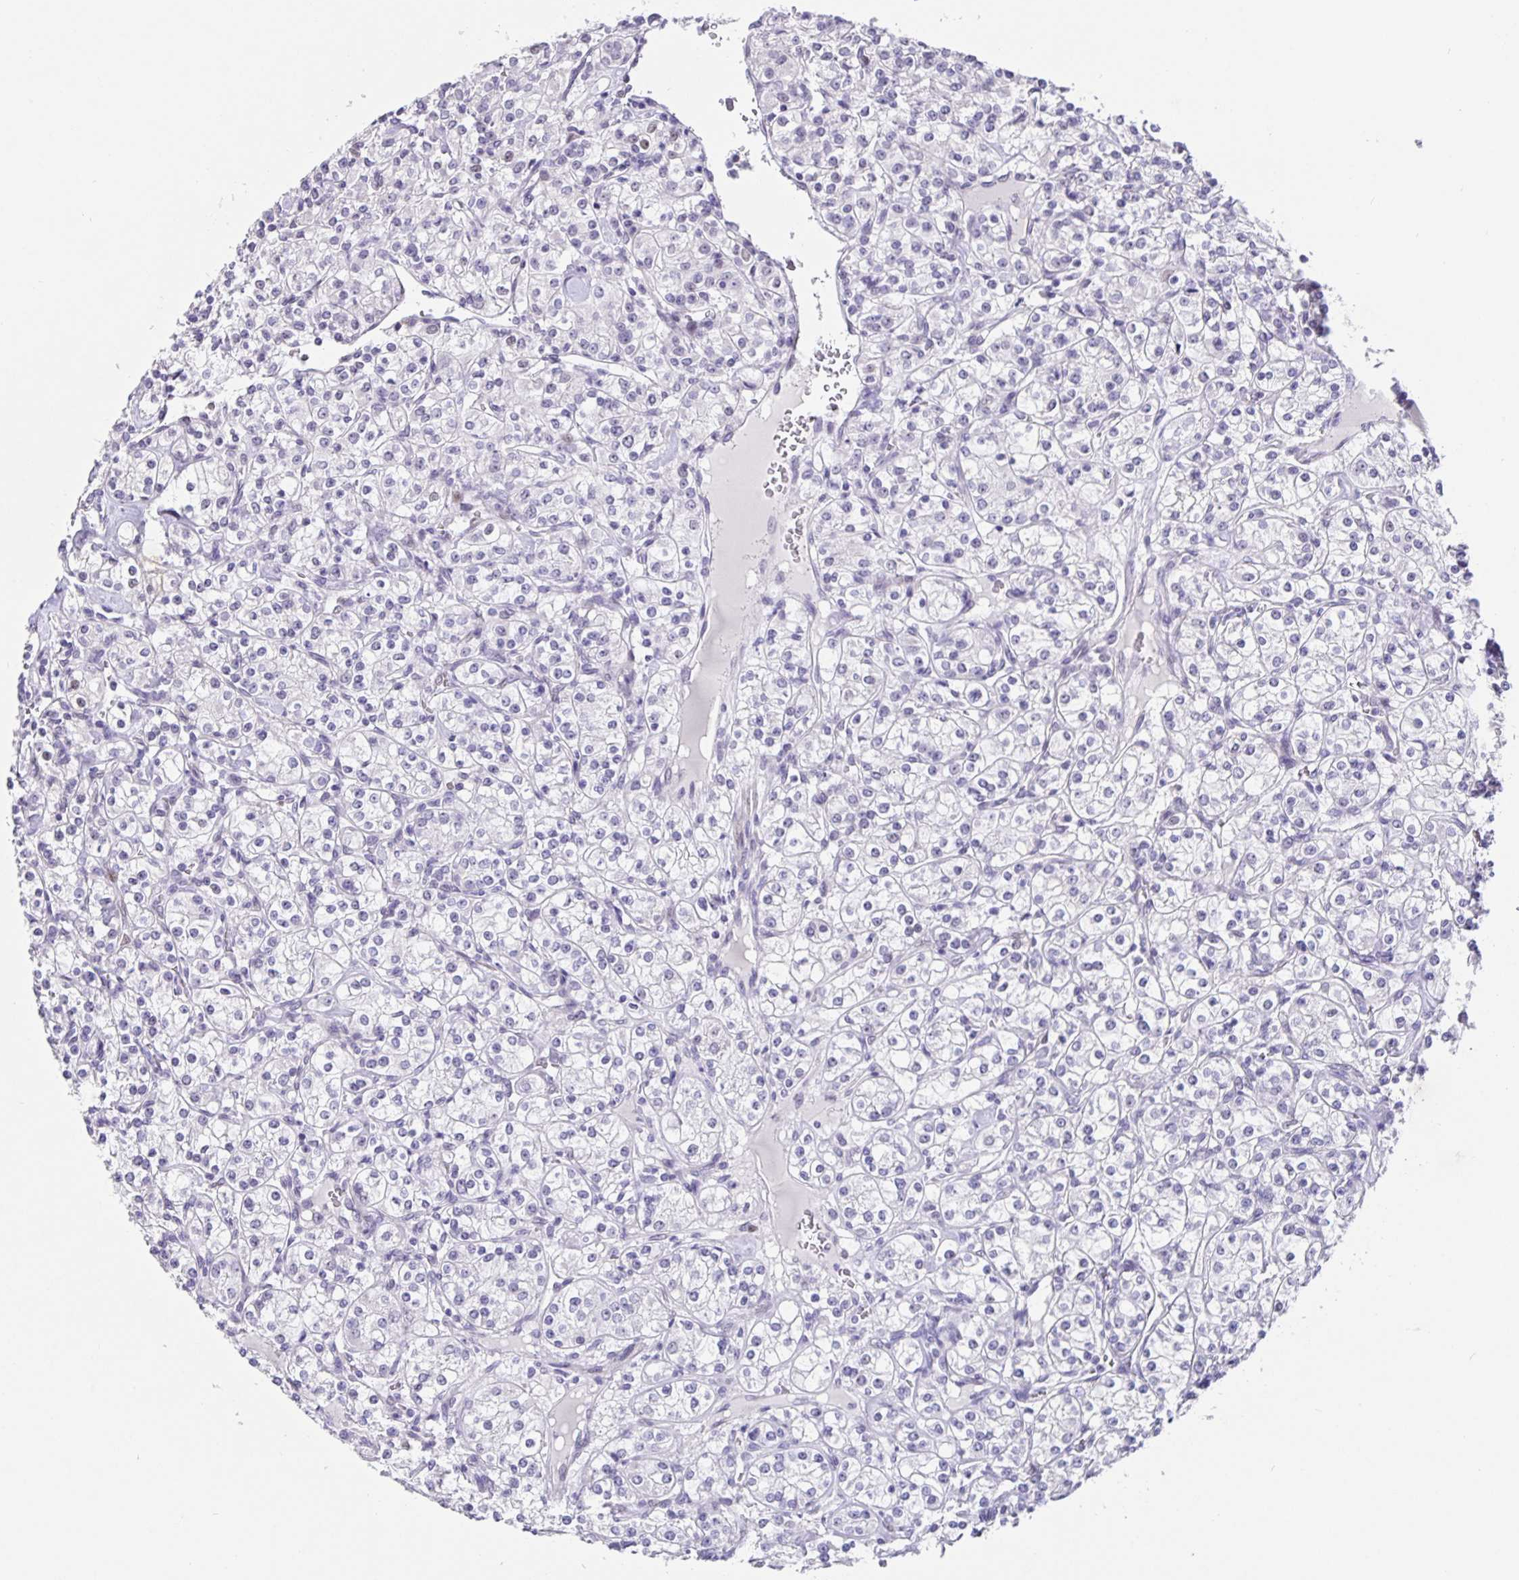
{"staining": {"intensity": "negative", "quantity": "none", "location": "none"}, "tissue": "renal cancer", "cell_type": "Tumor cells", "image_type": "cancer", "snomed": [{"axis": "morphology", "description": "Adenocarcinoma, NOS"}, {"axis": "topography", "description": "Kidney"}], "caption": "An immunohistochemistry (IHC) image of renal adenocarcinoma is shown. There is no staining in tumor cells of renal adenocarcinoma.", "gene": "FOSL2", "patient": {"sex": "male", "age": 77}}